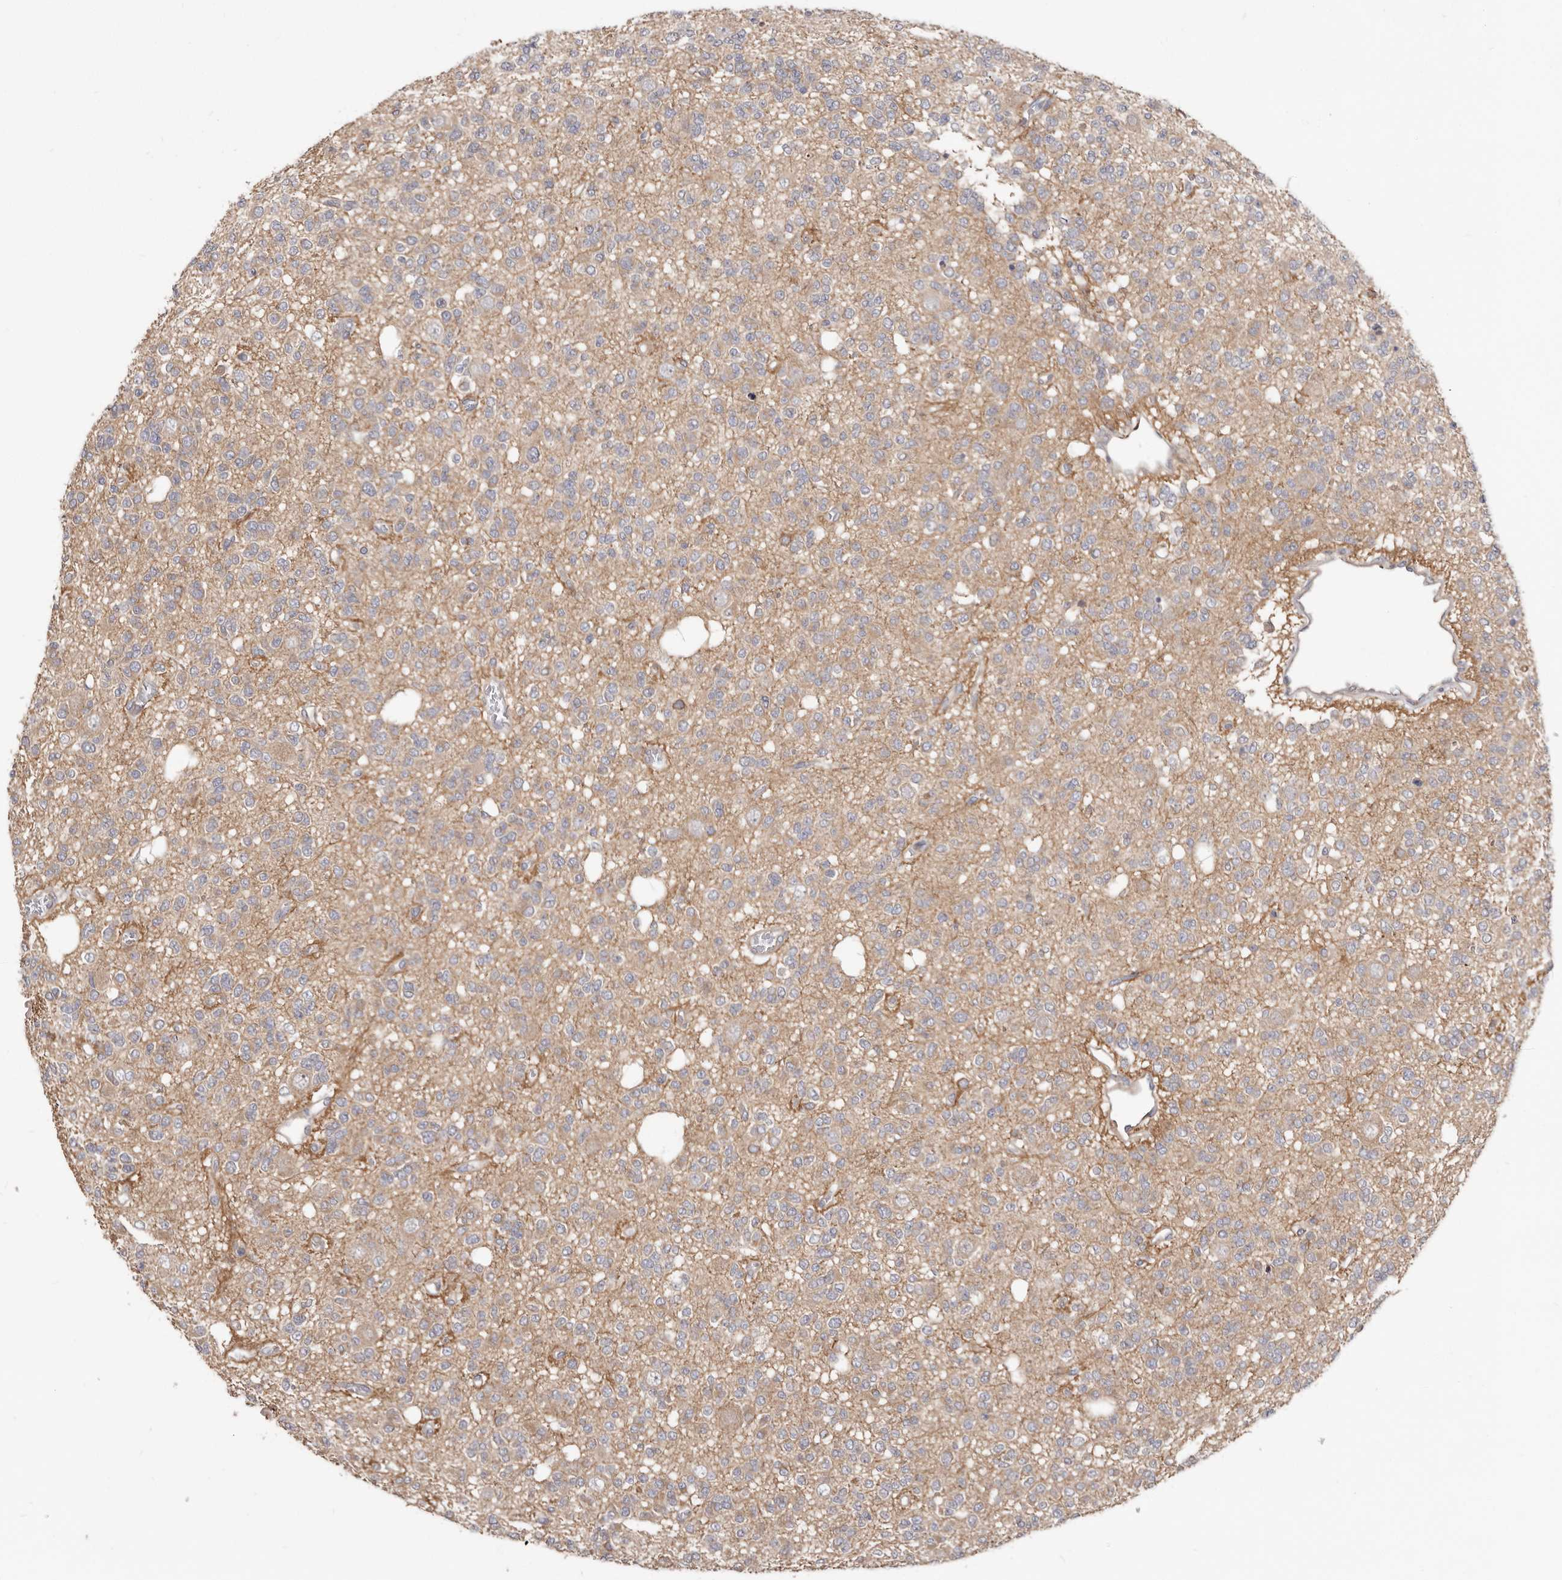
{"staining": {"intensity": "weak", "quantity": "<25%", "location": "cytoplasmic/membranous"}, "tissue": "glioma", "cell_type": "Tumor cells", "image_type": "cancer", "snomed": [{"axis": "morphology", "description": "Glioma, malignant, Low grade"}, {"axis": "topography", "description": "Brain"}], "caption": "This is an immunohistochemistry micrograph of human glioma. There is no expression in tumor cells.", "gene": "GPATCH4", "patient": {"sex": "male", "age": 38}}